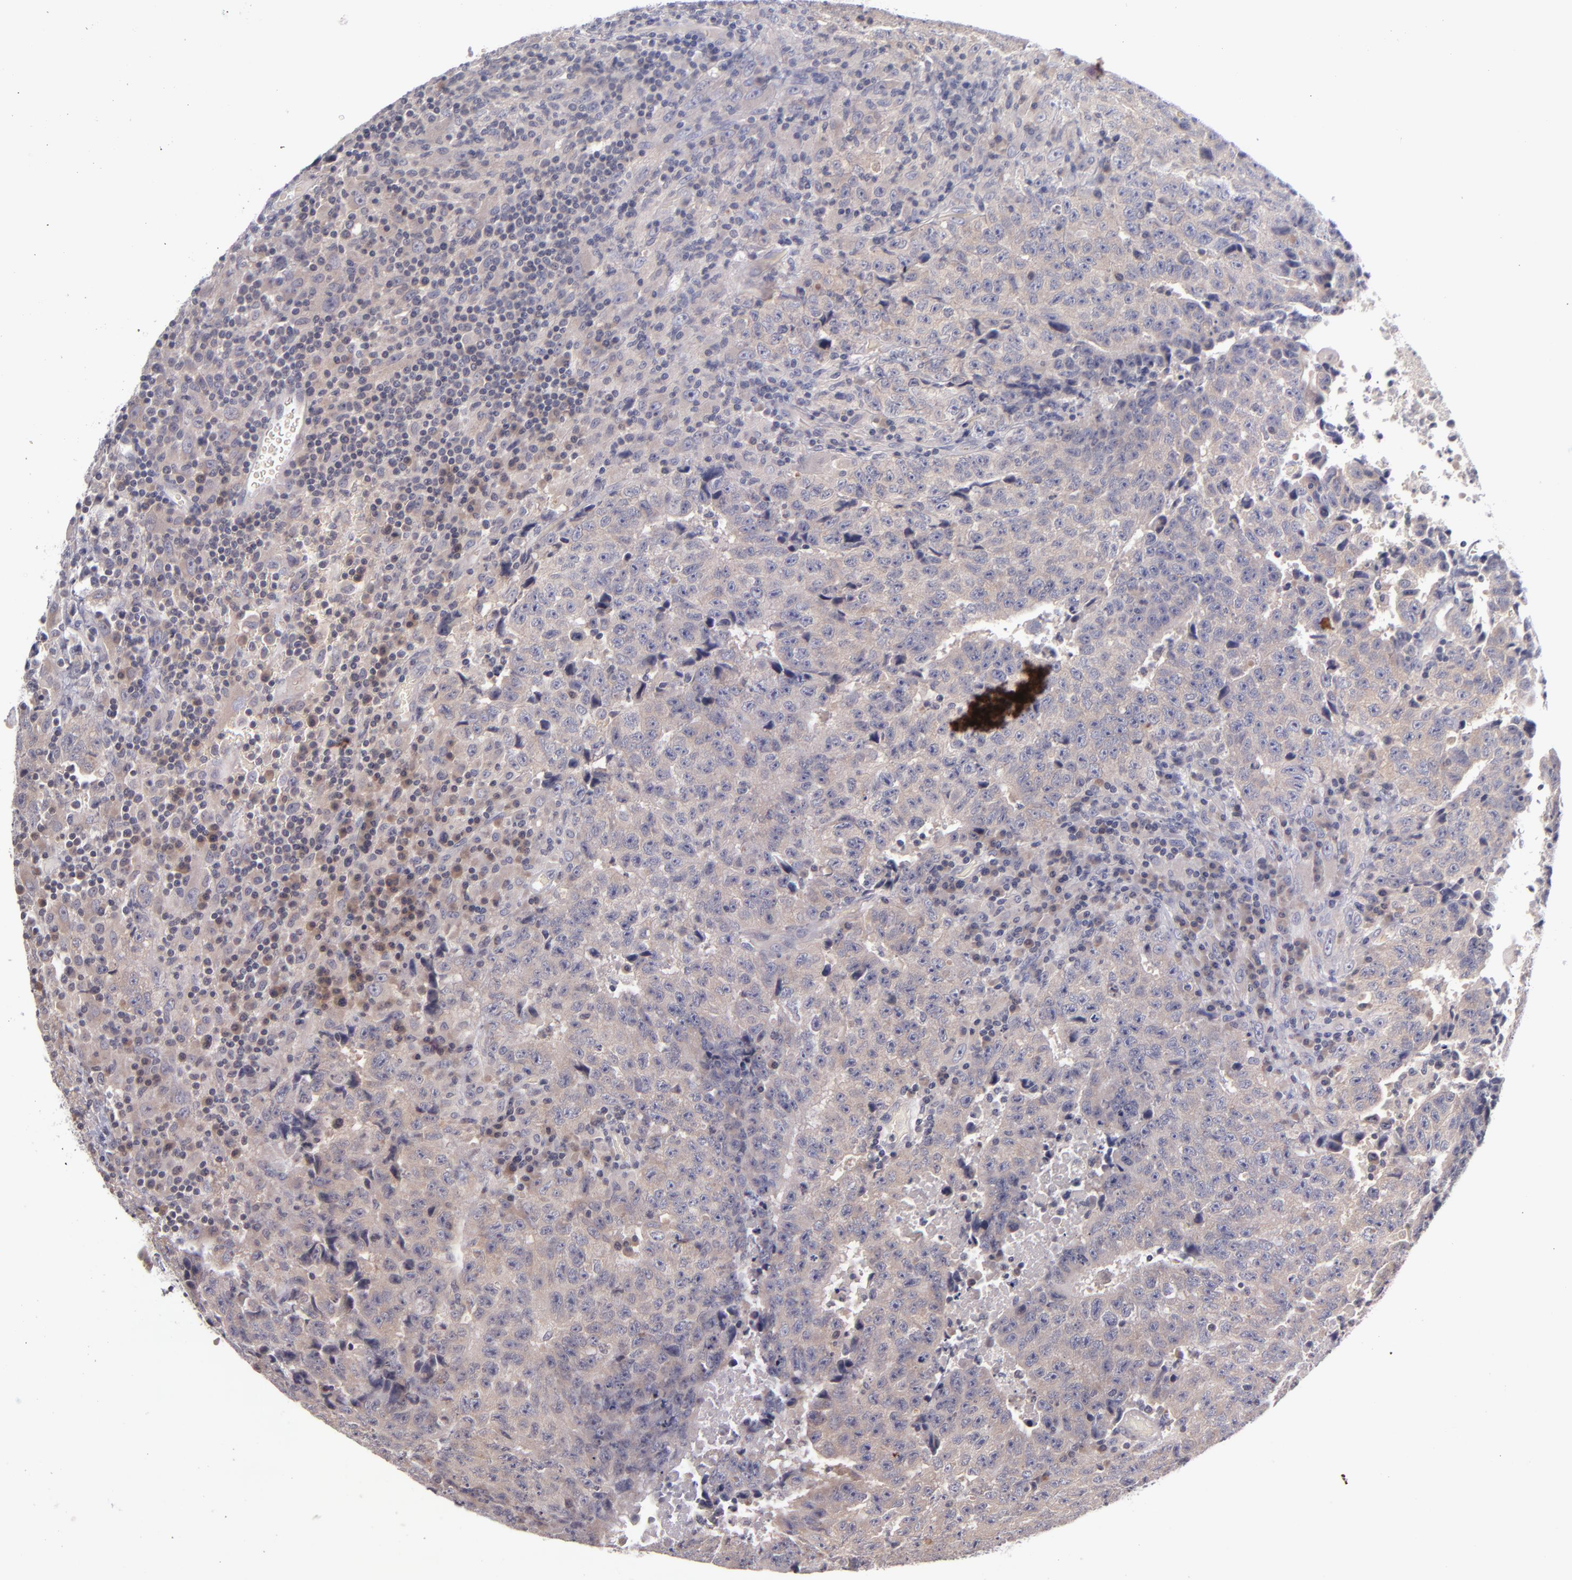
{"staining": {"intensity": "weak", "quantity": "25%-75%", "location": "cytoplasmic/membranous"}, "tissue": "testis cancer", "cell_type": "Tumor cells", "image_type": "cancer", "snomed": [{"axis": "morphology", "description": "Necrosis, NOS"}, {"axis": "morphology", "description": "Carcinoma, Embryonal, NOS"}, {"axis": "topography", "description": "Testis"}], "caption": "Immunohistochemistry (DAB) staining of human testis embryonal carcinoma shows weak cytoplasmic/membranous protein staining in about 25%-75% of tumor cells.", "gene": "TSC2", "patient": {"sex": "male", "age": 19}}